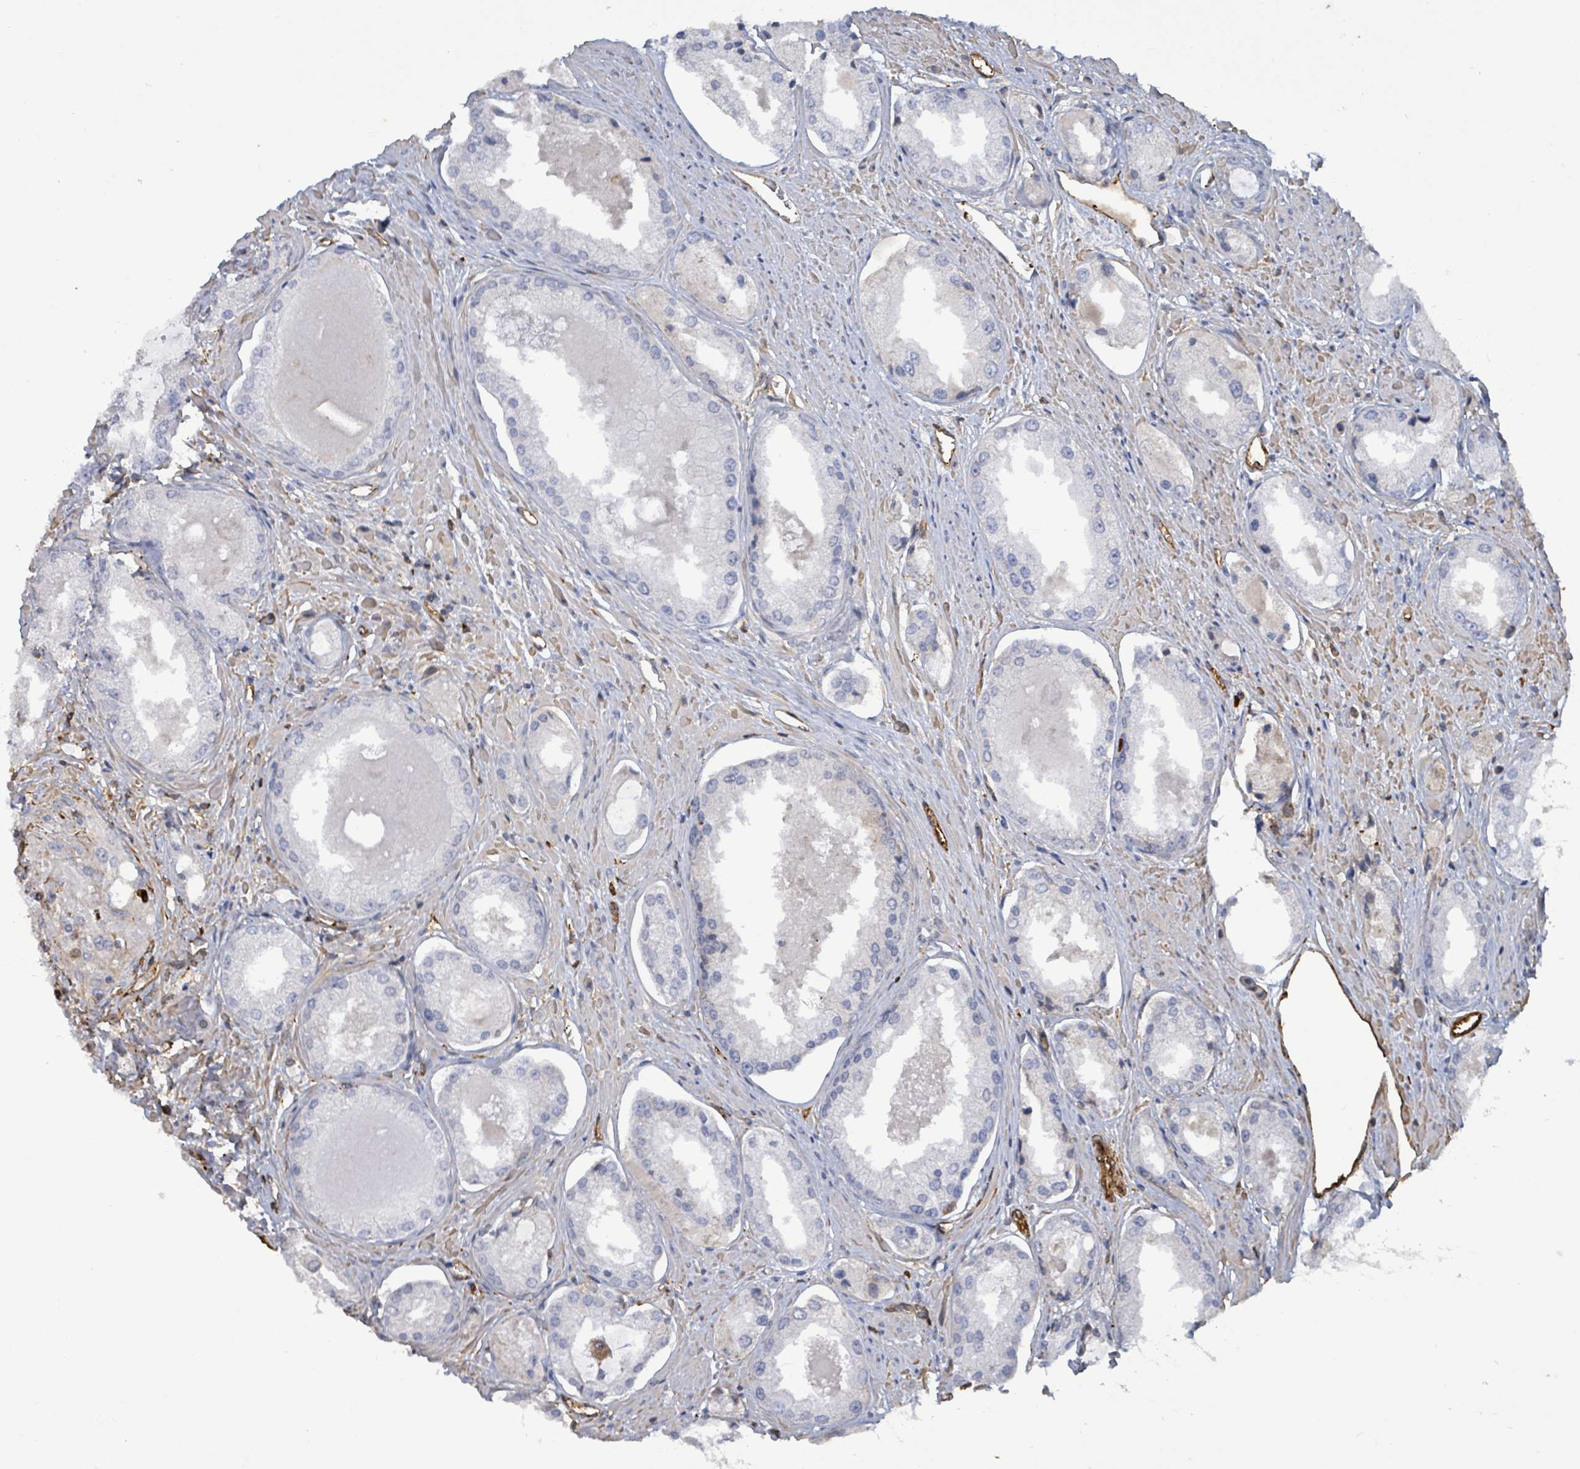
{"staining": {"intensity": "negative", "quantity": "none", "location": "none"}, "tissue": "prostate cancer", "cell_type": "Tumor cells", "image_type": "cancer", "snomed": [{"axis": "morphology", "description": "Adenocarcinoma, Low grade"}, {"axis": "topography", "description": "Prostate"}], "caption": "Human low-grade adenocarcinoma (prostate) stained for a protein using IHC exhibits no staining in tumor cells.", "gene": "PRKRIP1", "patient": {"sex": "male", "age": 68}}